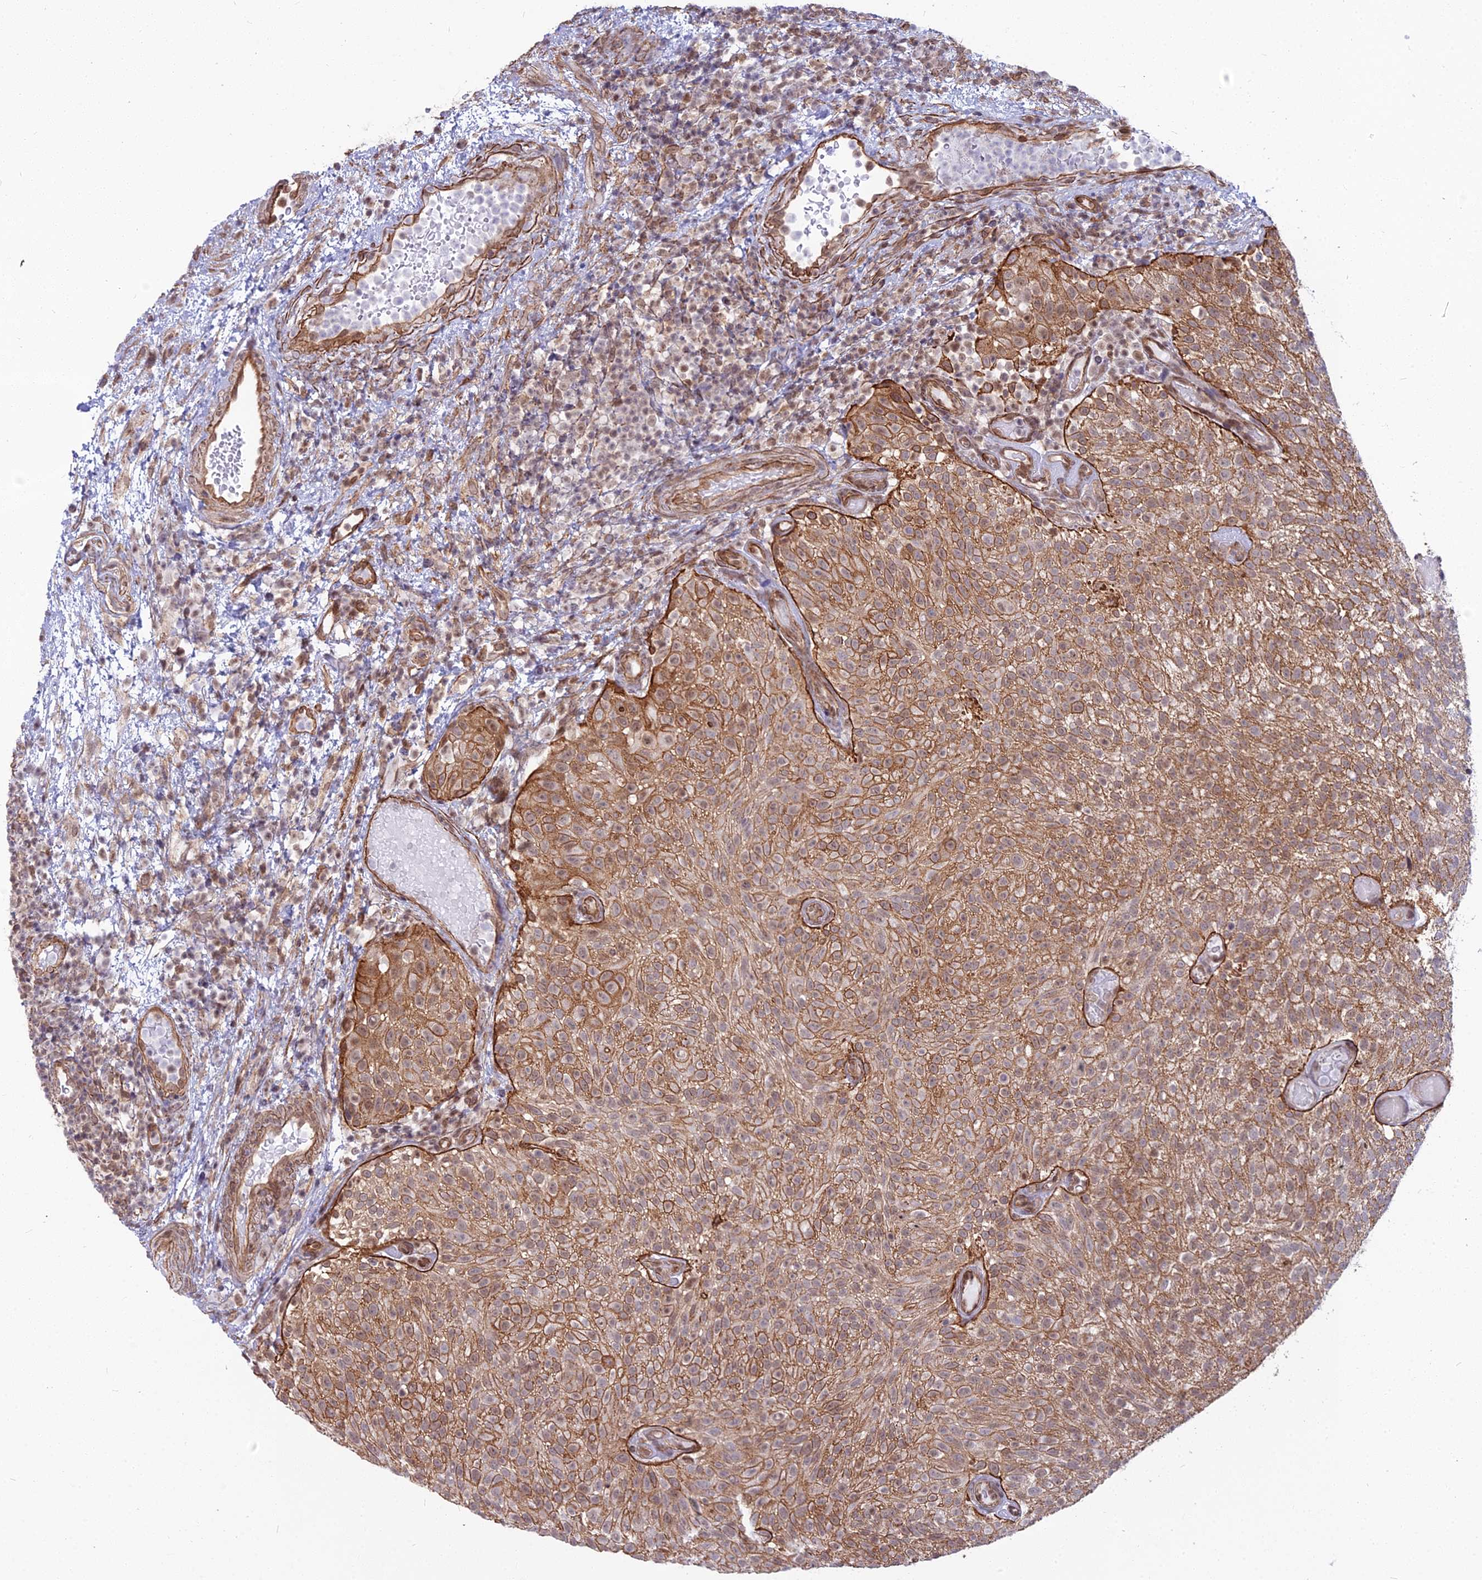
{"staining": {"intensity": "moderate", "quantity": "25%-75%", "location": "cytoplasmic/membranous"}, "tissue": "urothelial cancer", "cell_type": "Tumor cells", "image_type": "cancer", "snomed": [{"axis": "morphology", "description": "Urothelial carcinoma, Low grade"}, {"axis": "topography", "description": "Urinary bladder"}], "caption": "Human urothelial carcinoma (low-grade) stained with a brown dye displays moderate cytoplasmic/membranous positive expression in approximately 25%-75% of tumor cells.", "gene": "YJU2", "patient": {"sex": "male", "age": 78}}